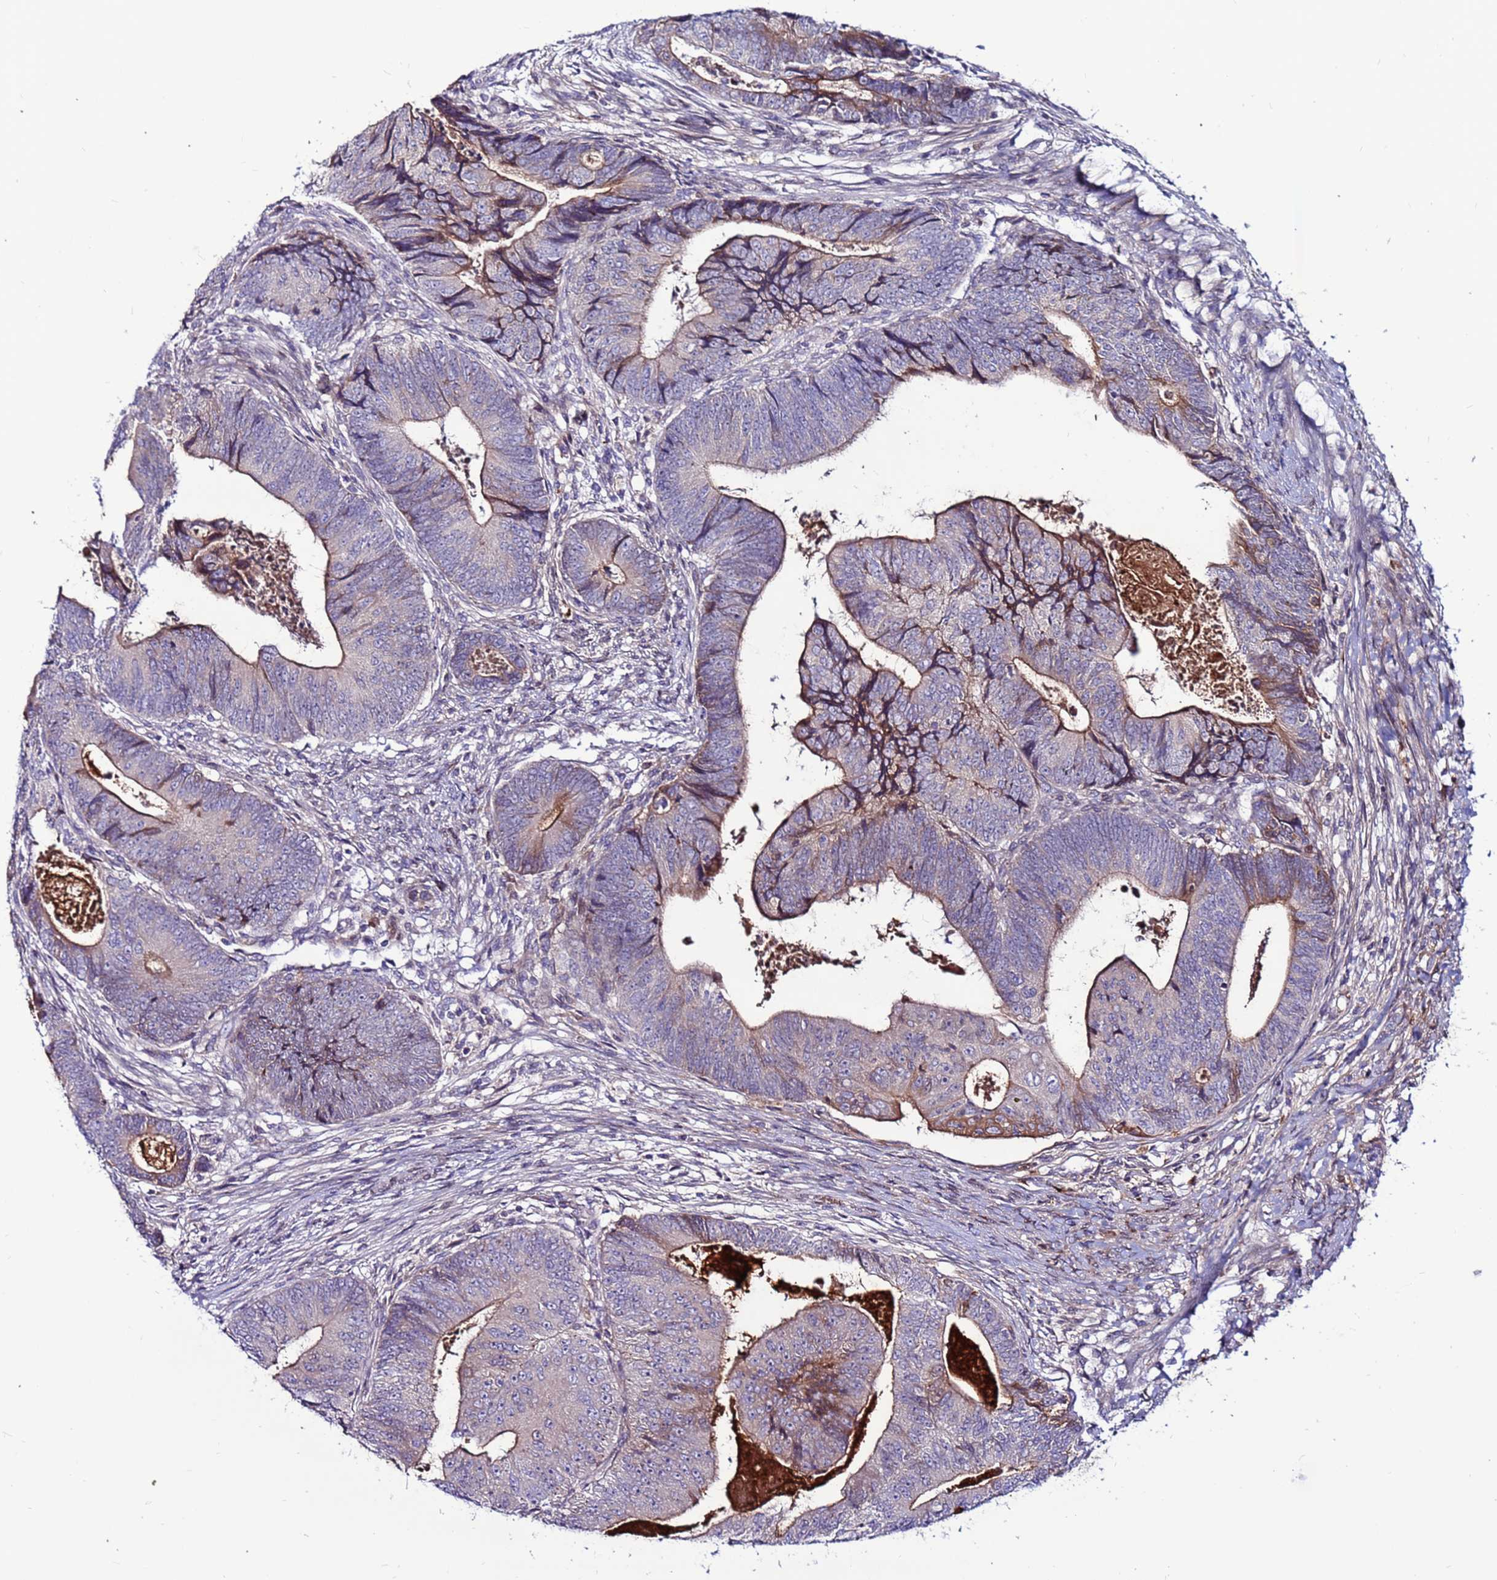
{"staining": {"intensity": "negative", "quantity": "none", "location": "none"}, "tissue": "colorectal cancer", "cell_type": "Tumor cells", "image_type": "cancer", "snomed": [{"axis": "morphology", "description": "Adenocarcinoma, NOS"}, {"axis": "topography", "description": "Colon"}], "caption": "This micrograph is of colorectal cancer stained with IHC to label a protein in brown with the nuclei are counter-stained blue. There is no positivity in tumor cells. The staining is performed using DAB brown chromogen with nuclei counter-stained in using hematoxylin.", "gene": "CCDC71", "patient": {"sex": "female", "age": 67}}